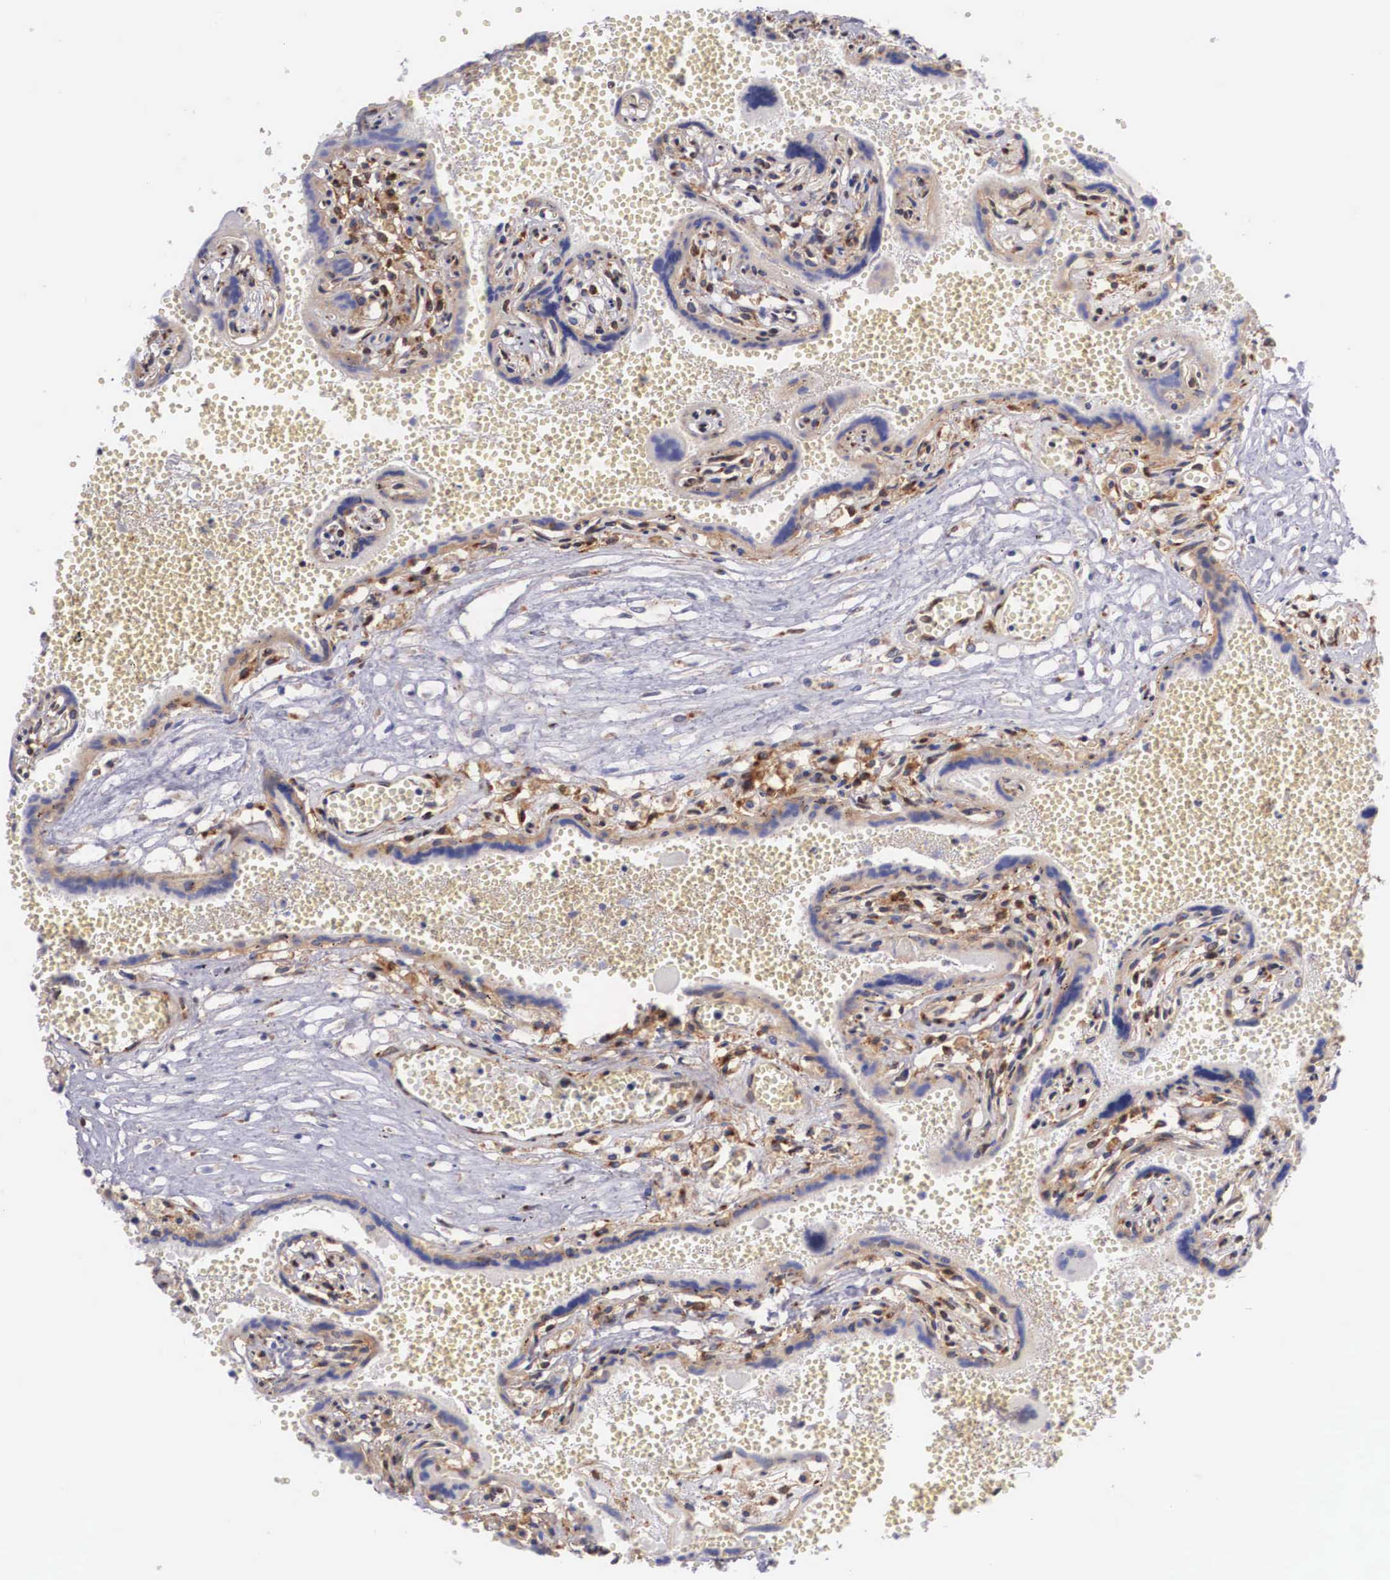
{"staining": {"intensity": "moderate", "quantity": "25%-75%", "location": "nuclear"}, "tissue": "placenta", "cell_type": "Decidual cells", "image_type": "normal", "snomed": [{"axis": "morphology", "description": "Normal tissue, NOS"}, {"axis": "topography", "description": "Placenta"}], "caption": "Unremarkable placenta exhibits moderate nuclear positivity in approximately 25%-75% of decidual cells, visualized by immunohistochemistry. (DAB (3,3'-diaminobenzidine) IHC, brown staining for protein, blue staining for nuclei).", "gene": "NR4A2", "patient": {"sex": "female", "age": 40}}